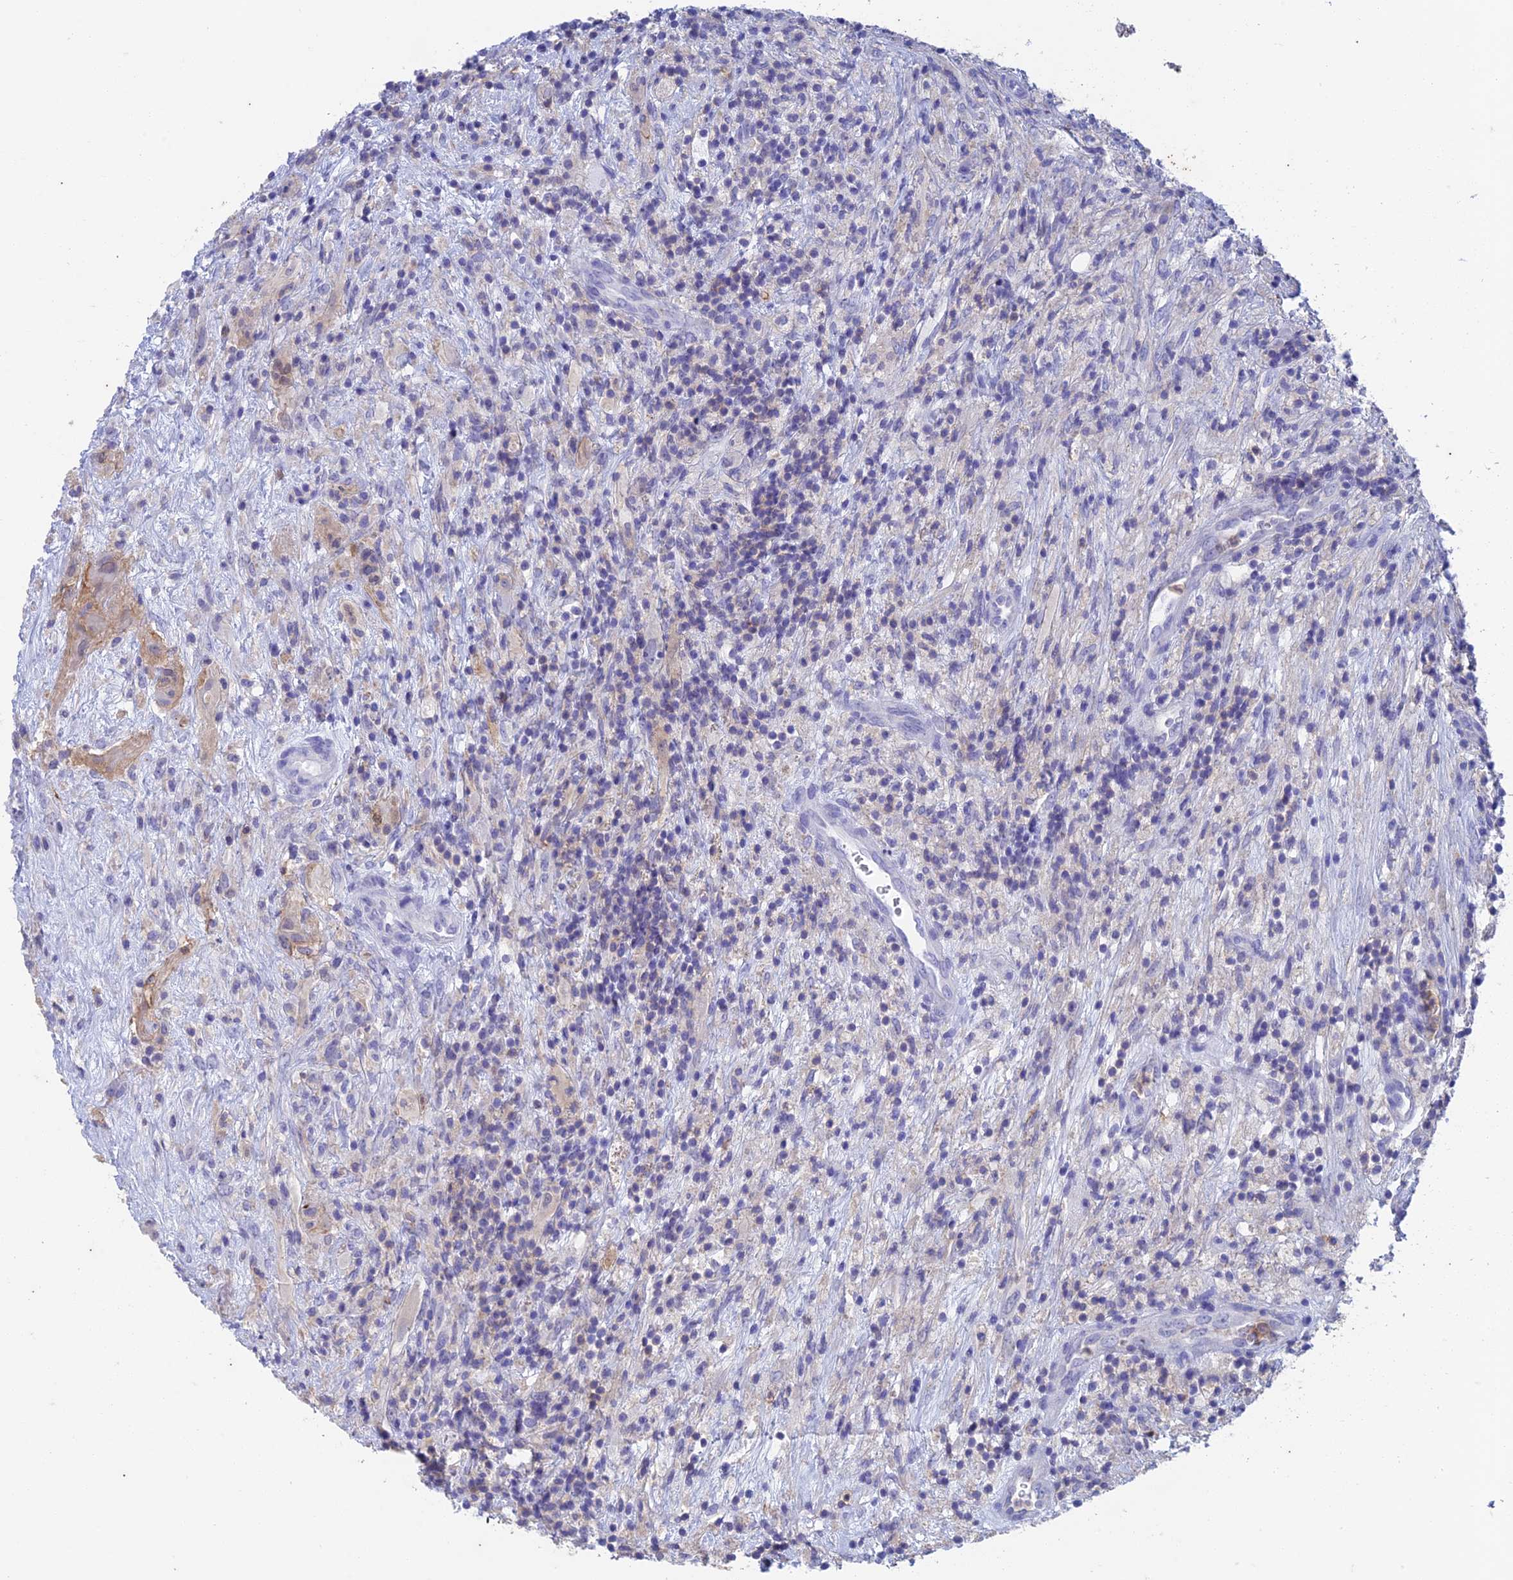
{"staining": {"intensity": "negative", "quantity": "none", "location": "none"}, "tissue": "glioma", "cell_type": "Tumor cells", "image_type": "cancer", "snomed": [{"axis": "morphology", "description": "Glioma, malignant, High grade"}, {"axis": "topography", "description": "Brain"}], "caption": "An image of human high-grade glioma (malignant) is negative for staining in tumor cells. (Brightfield microscopy of DAB (3,3'-diaminobenzidine) IHC at high magnification).", "gene": "FGF7", "patient": {"sex": "male", "age": 69}}